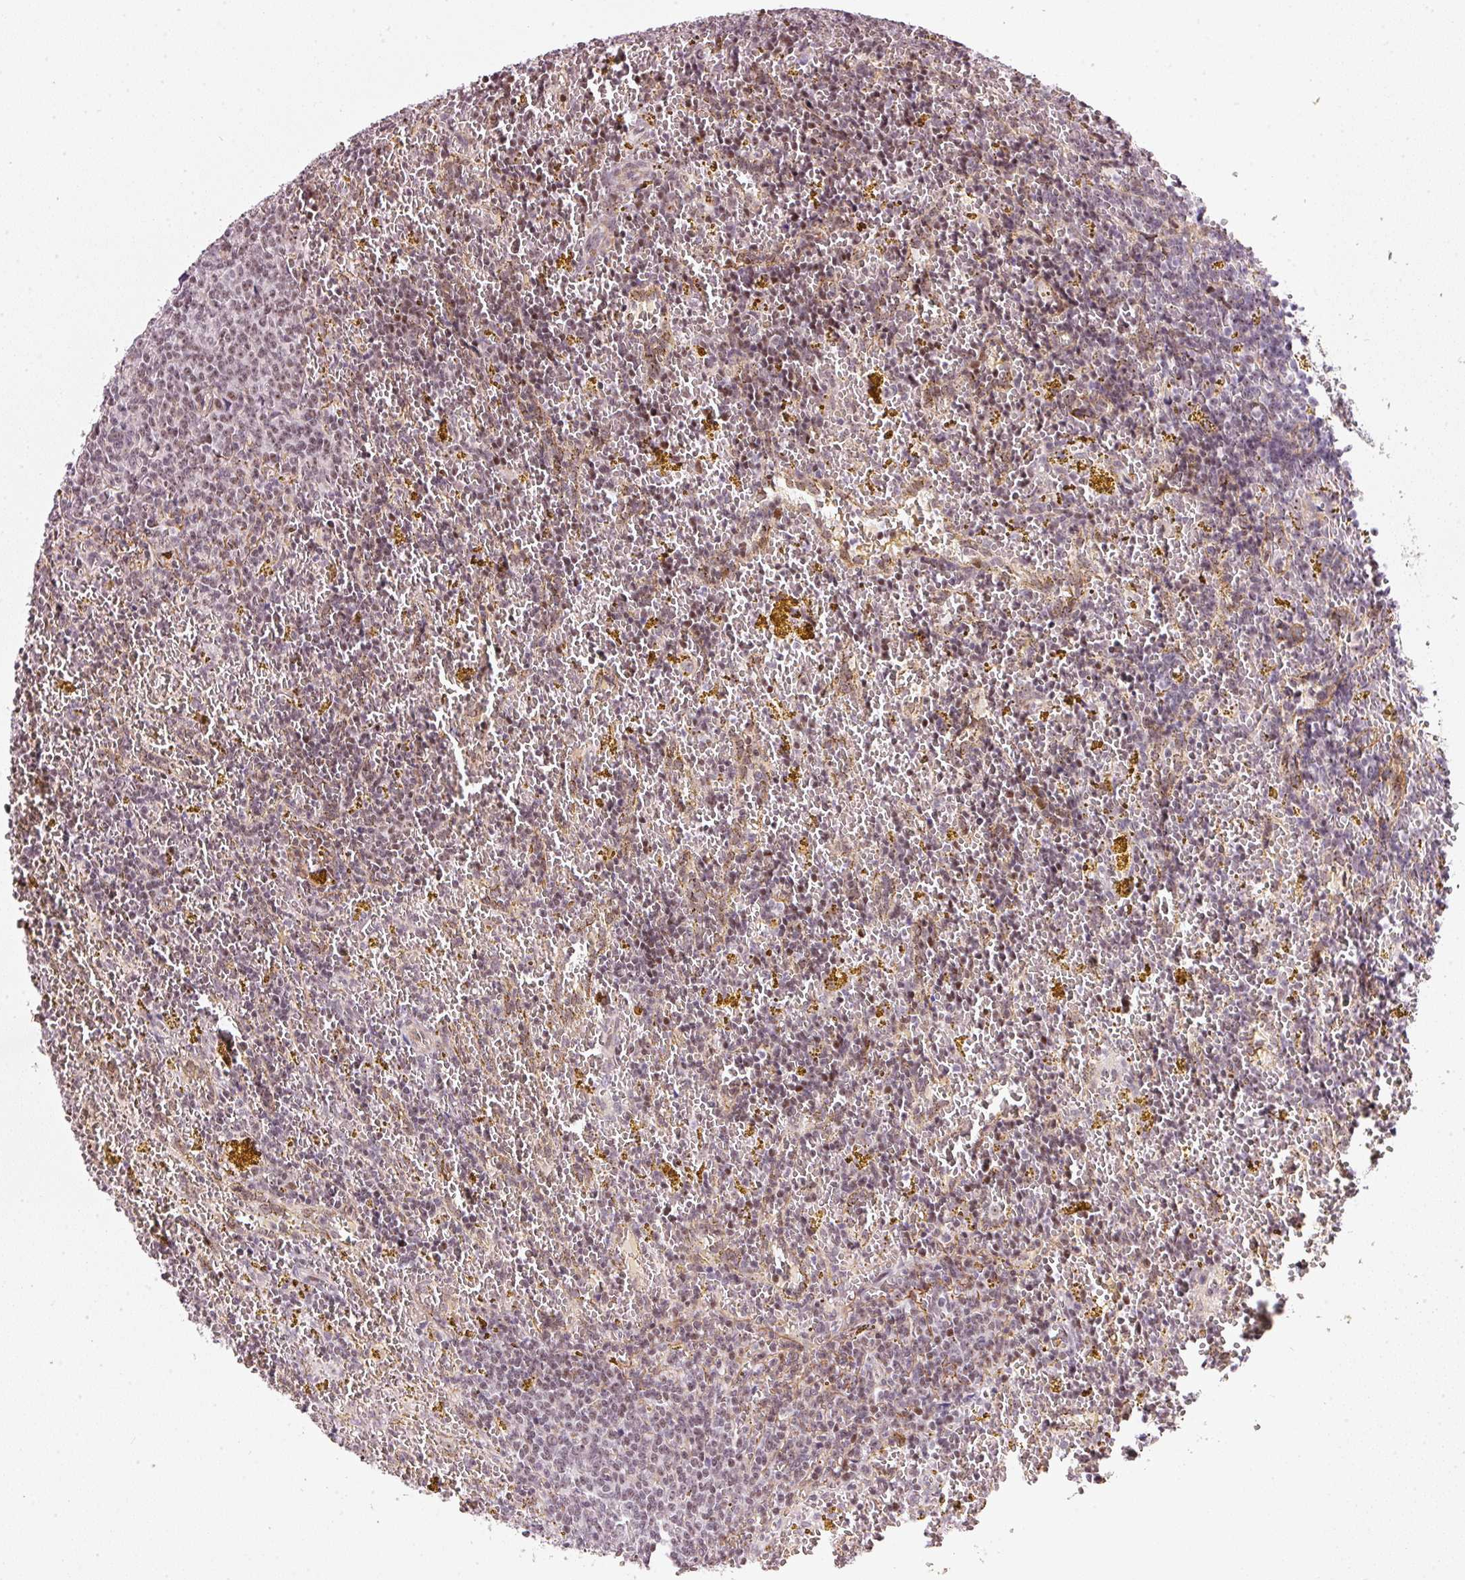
{"staining": {"intensity": "weak", "quantity": "25%-75%", "location": "nuclear"}, "tissue": "lymphoma", "cell_type": "Tumor cells", "image_type": "cancer", "snomed": [{"axis": "morphology", "description": "Malignant lymphoma, non-Hodgkin's type, Low grade"}, {"axis": "topography", "description": "Spleen"}, {"axis": "topography", "description": "Lymph node"}], "caption": "This is an image of immunohistochemistry staining of lymphoma, which shows weak expression in the nuclear of tumor cells.", "gene": "MXRA8", "patient": {"sex": "female", "age": 66}}